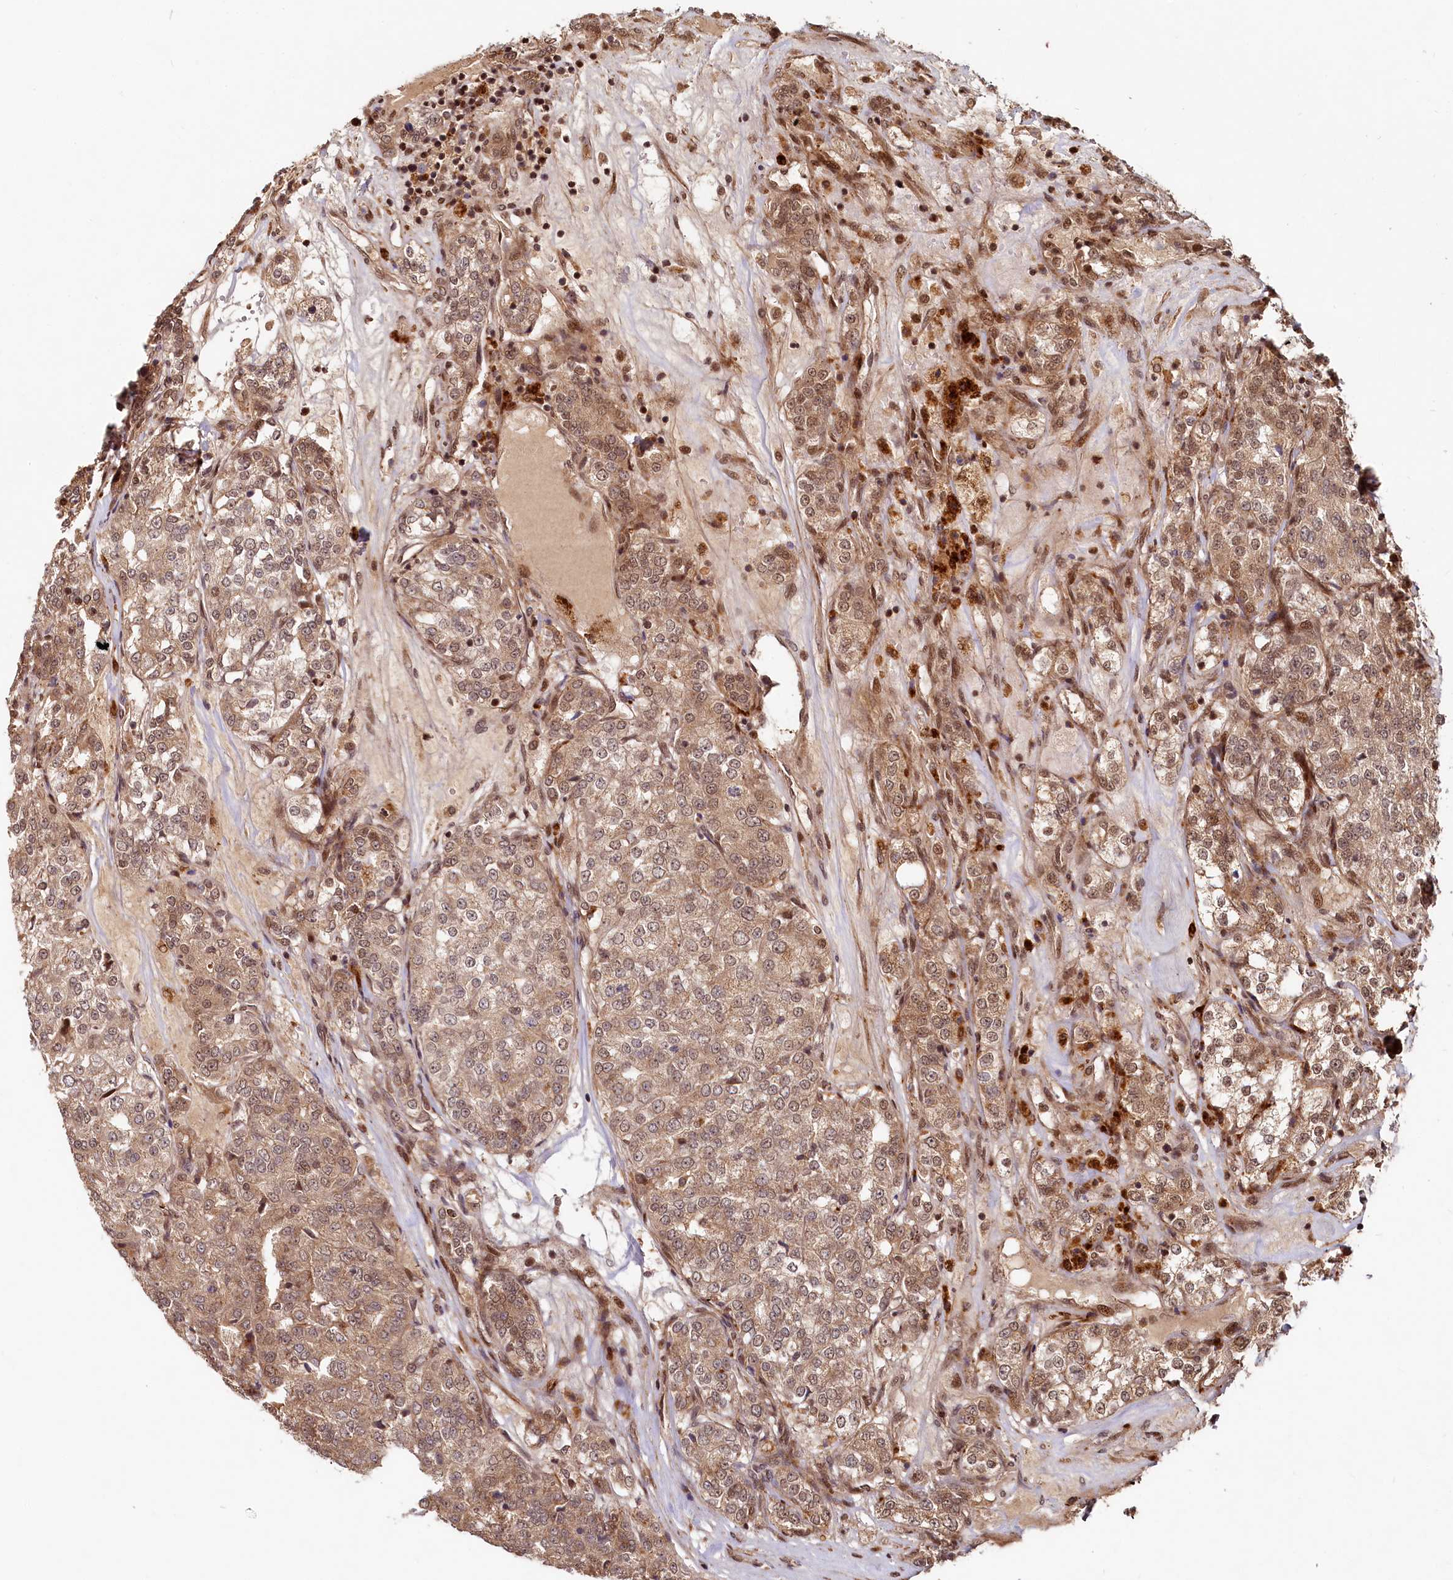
{"staining": {"intensity": "moderate", "quantity": ">75%", "location": "cytoplasmic/membranous,nuclear"}, "tissue": "renal cancer", "cell_type": "Tumor cells", "image_type": "cancer", "snomed": [{"axis": "morphology", "description": "Adenocarcinoma, NOS"}, {"axis": "topography", "description": "Kidney"}], "caption": "High-magnification brightfield microscopy of adenocarcinoma (renal) stained with DAB (brown) and counterstained with hematoxylin (blue). tumor cells exhibit moderate cytoplasmic/membranous and nuclear positivity is appreciated in about>75% of cells.", "gene": "TRIM23", "patient": {"sex": "female", "age": 63}}